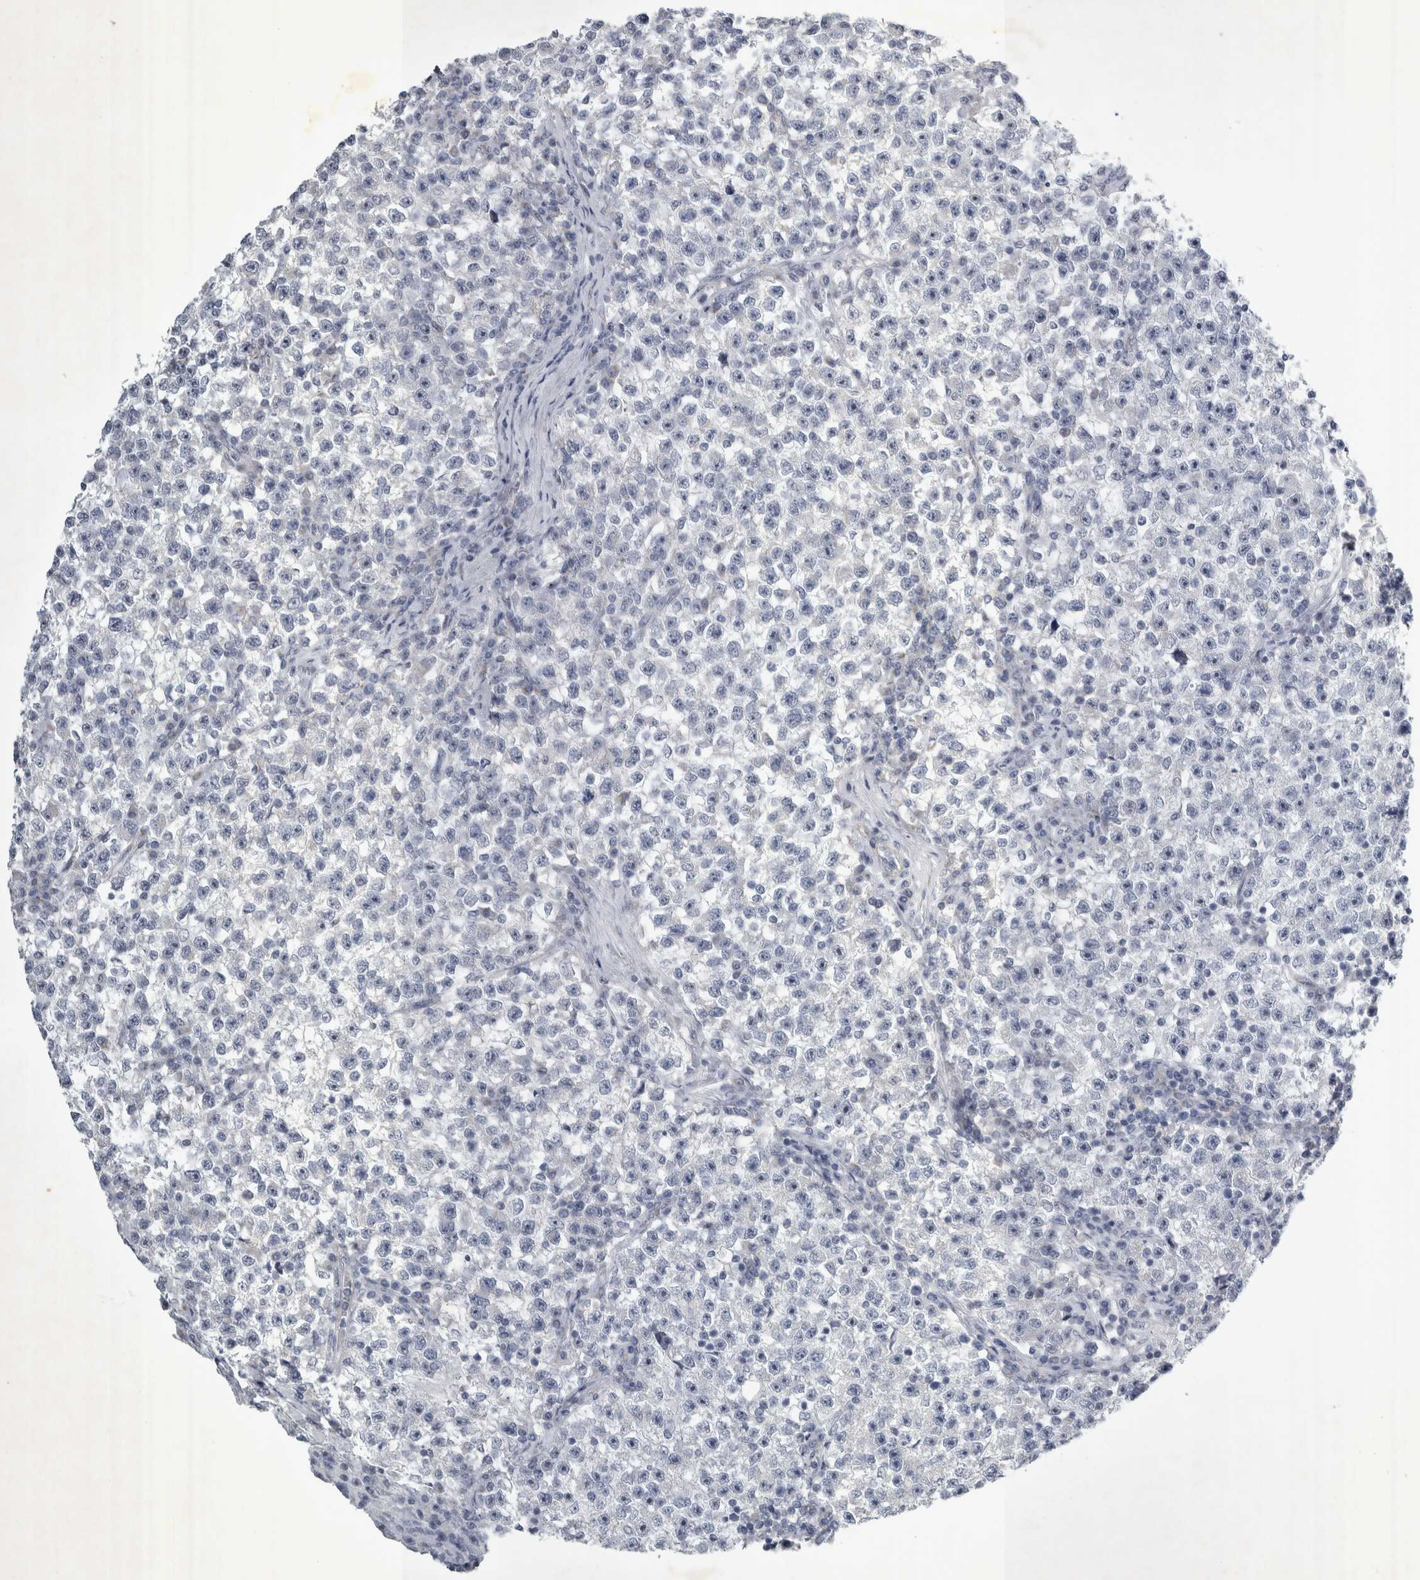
{"staining": {"intensity": "negative", "quantity": "none", "location": "none"}, "tissue": "testis cancer", "cell_type": "Tumor cells", "image_type": "cancer", "snomed": [{"axis": "morphology", "description": "Seminoma, NOS"}, {"axis": "topography", "description": "Testis"}], "caption": "Immunohistochemistry (IHC) of human testis seminoma exhibits no expression in tumor cells.", "gene": "FXYD7", "patient": {"sex": "male", "age": 22}}